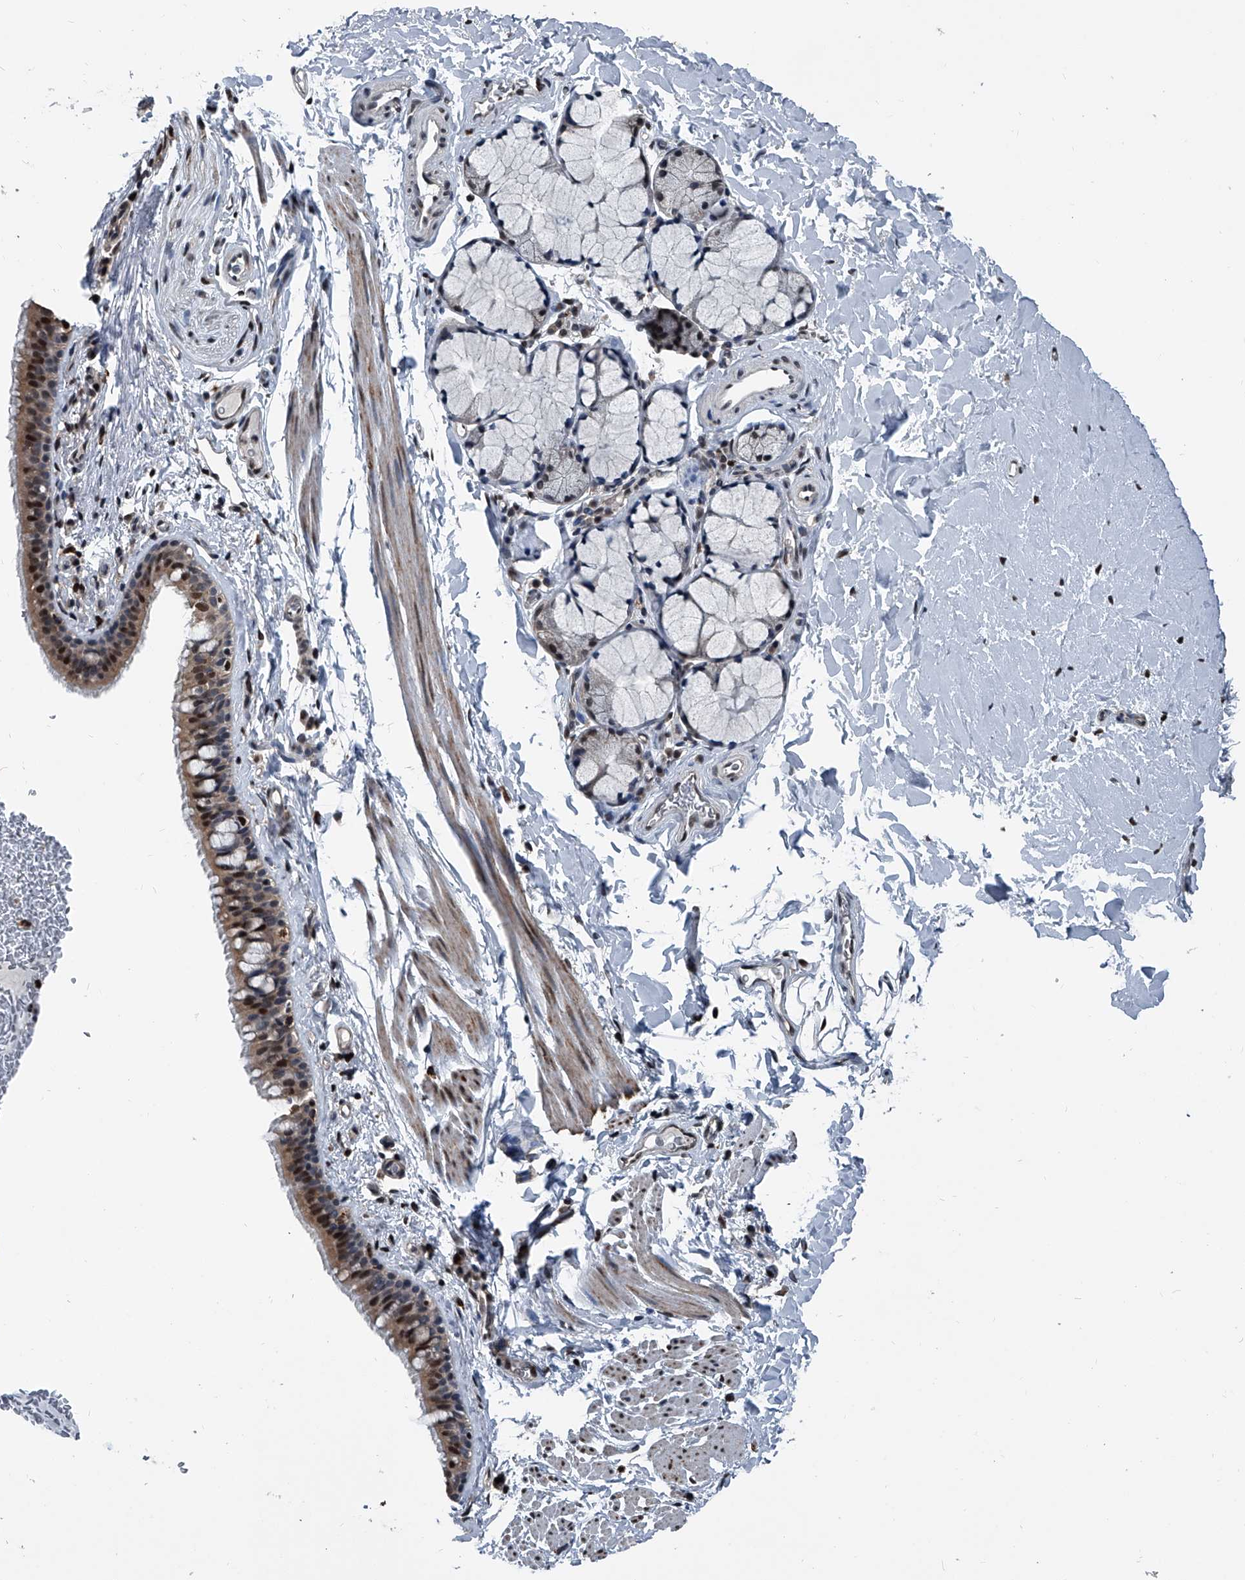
{"staining": {"intensity": "moderate", "quantity": ">75%", "location": "cytoplasmic/membranous,nuclear"}, "tissue": "bronchus", "cell_type": "Respiratory epithelial cells", "image_type": "normal", "snomed": [{"axis": "morphology", "description": "Normal tissue, NOS"}, {"axis": "topography", "description": "Cartilage tissue"}, {"axis": "topography", "description": "Bronchus"}], "caption": "This image demonstrates immunohistochemistry staining of benign human bronchus, with medium moderate cytoplasmic/membranous,nuclear staining in approximately >75% of respiratory epithelial cells.", "gene": "FKBP5", "patient": {"sex": "female", "age": 36}}